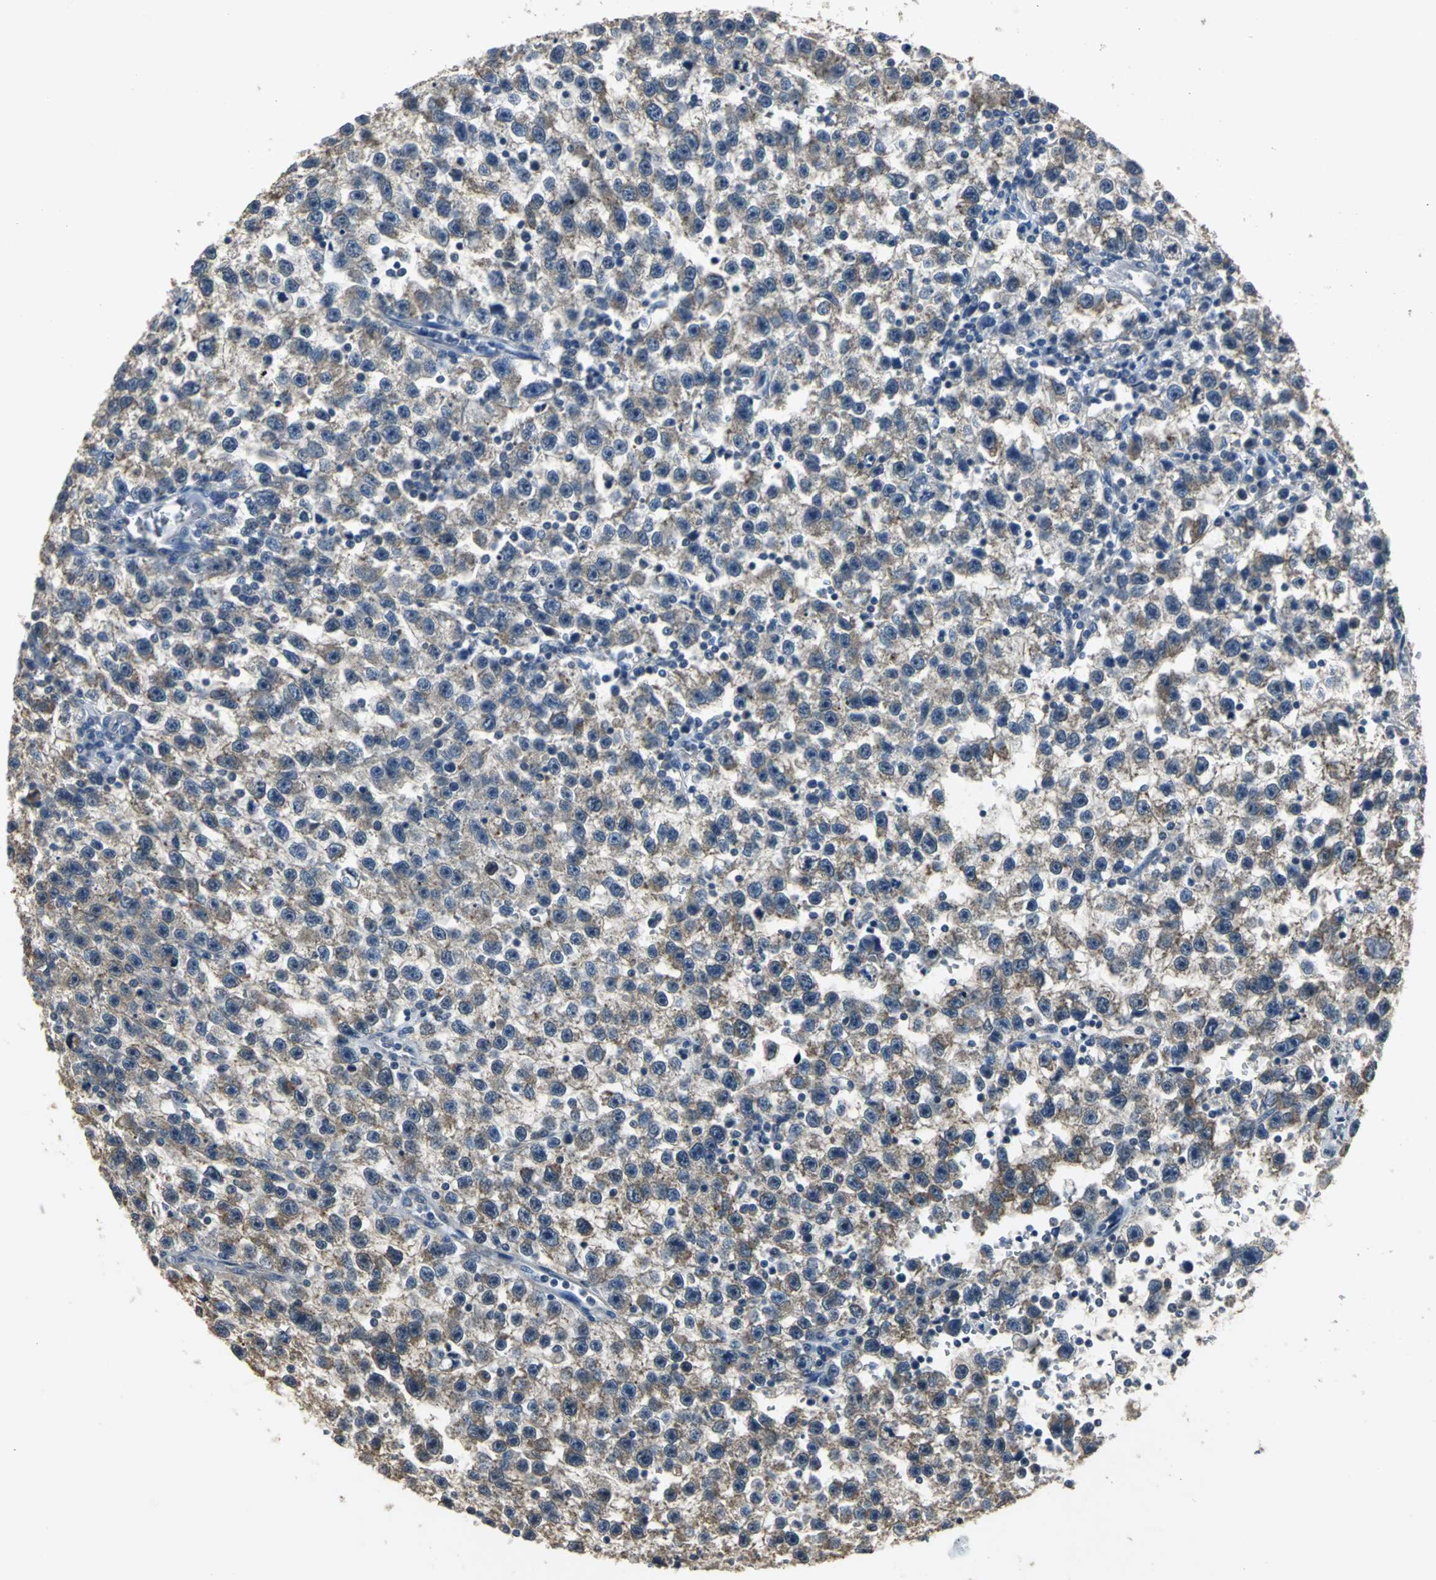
{"staining": {"intensity": "weak", "quantity": ">75%", "location": "cytoplasmic/membranous"}, "tissue": "testis cancer", "cell_type": "Tumor cells", "image_type": "cancer", "snomed": [{"axis": "morphology", "description": "Seminoma, NOS"}, {"axis": "topography", "description": "Testis"}], "caption": "Protein expression analysis of testis cancer (seminoma) exhibits weak cytoplasmic/membranous expression in about >75% of tumor cells.", "gene": "OCLN", "patient": {"sex": "male", "age": 33}}